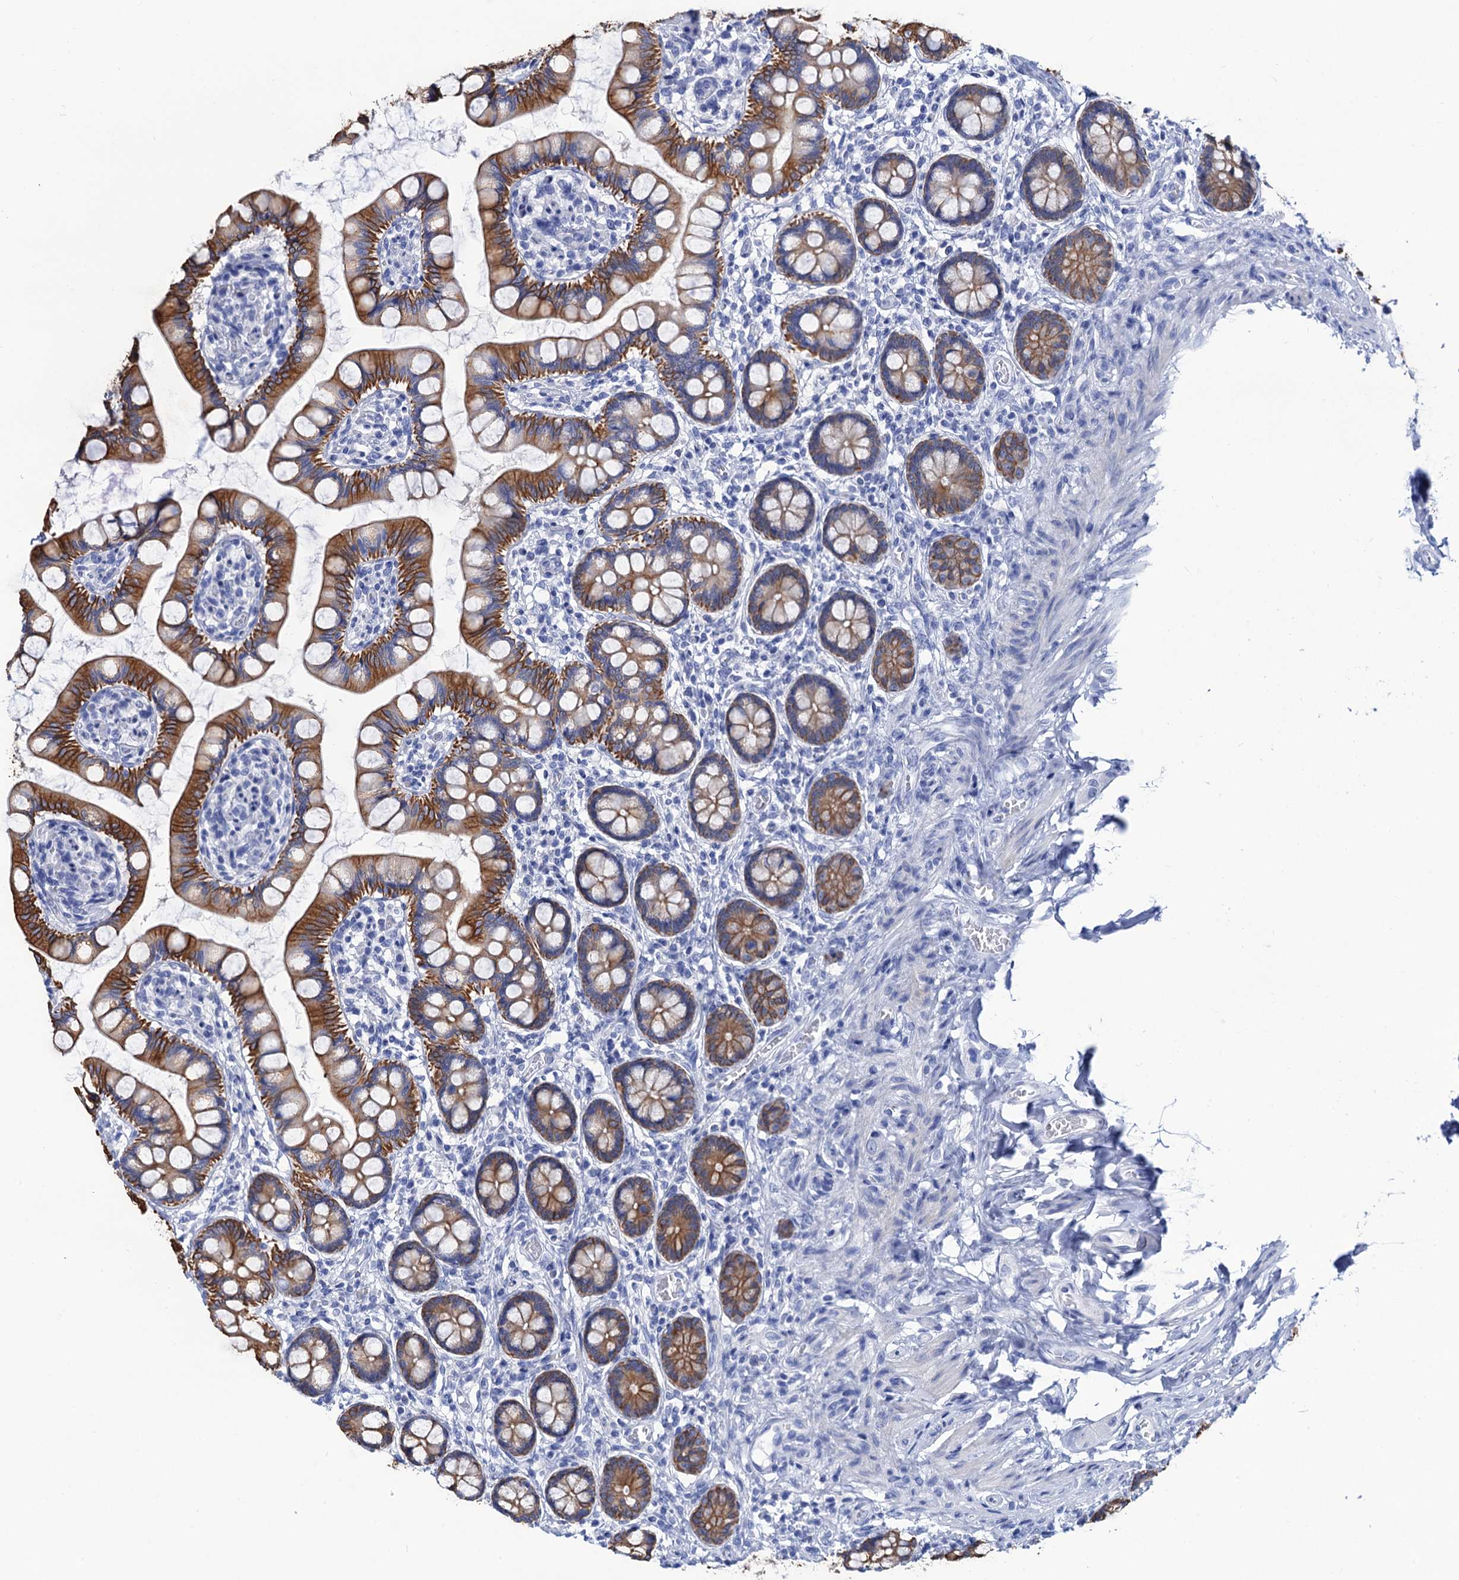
{"staining": {"intensity": "strong", "quantity": ">75%", "location": "cytoplasmic/membranous"}, "tissue": "small intestine", "cell_type": "Glandular cells", "image_type": "normal", "snomed": [{"axis": "morphology", "description": "Normal tissue, NOS"}, {"axis": "topography", "description": "Small intestine"}], "caption": "Immunohistochemical staining of benign human small intestine demonstrates strong cytoplasmic/membranous protein positivity in about >75% of glandular cells.", "gene": "RAB3IP", "patient": {"sex": "male", "age": 52}}